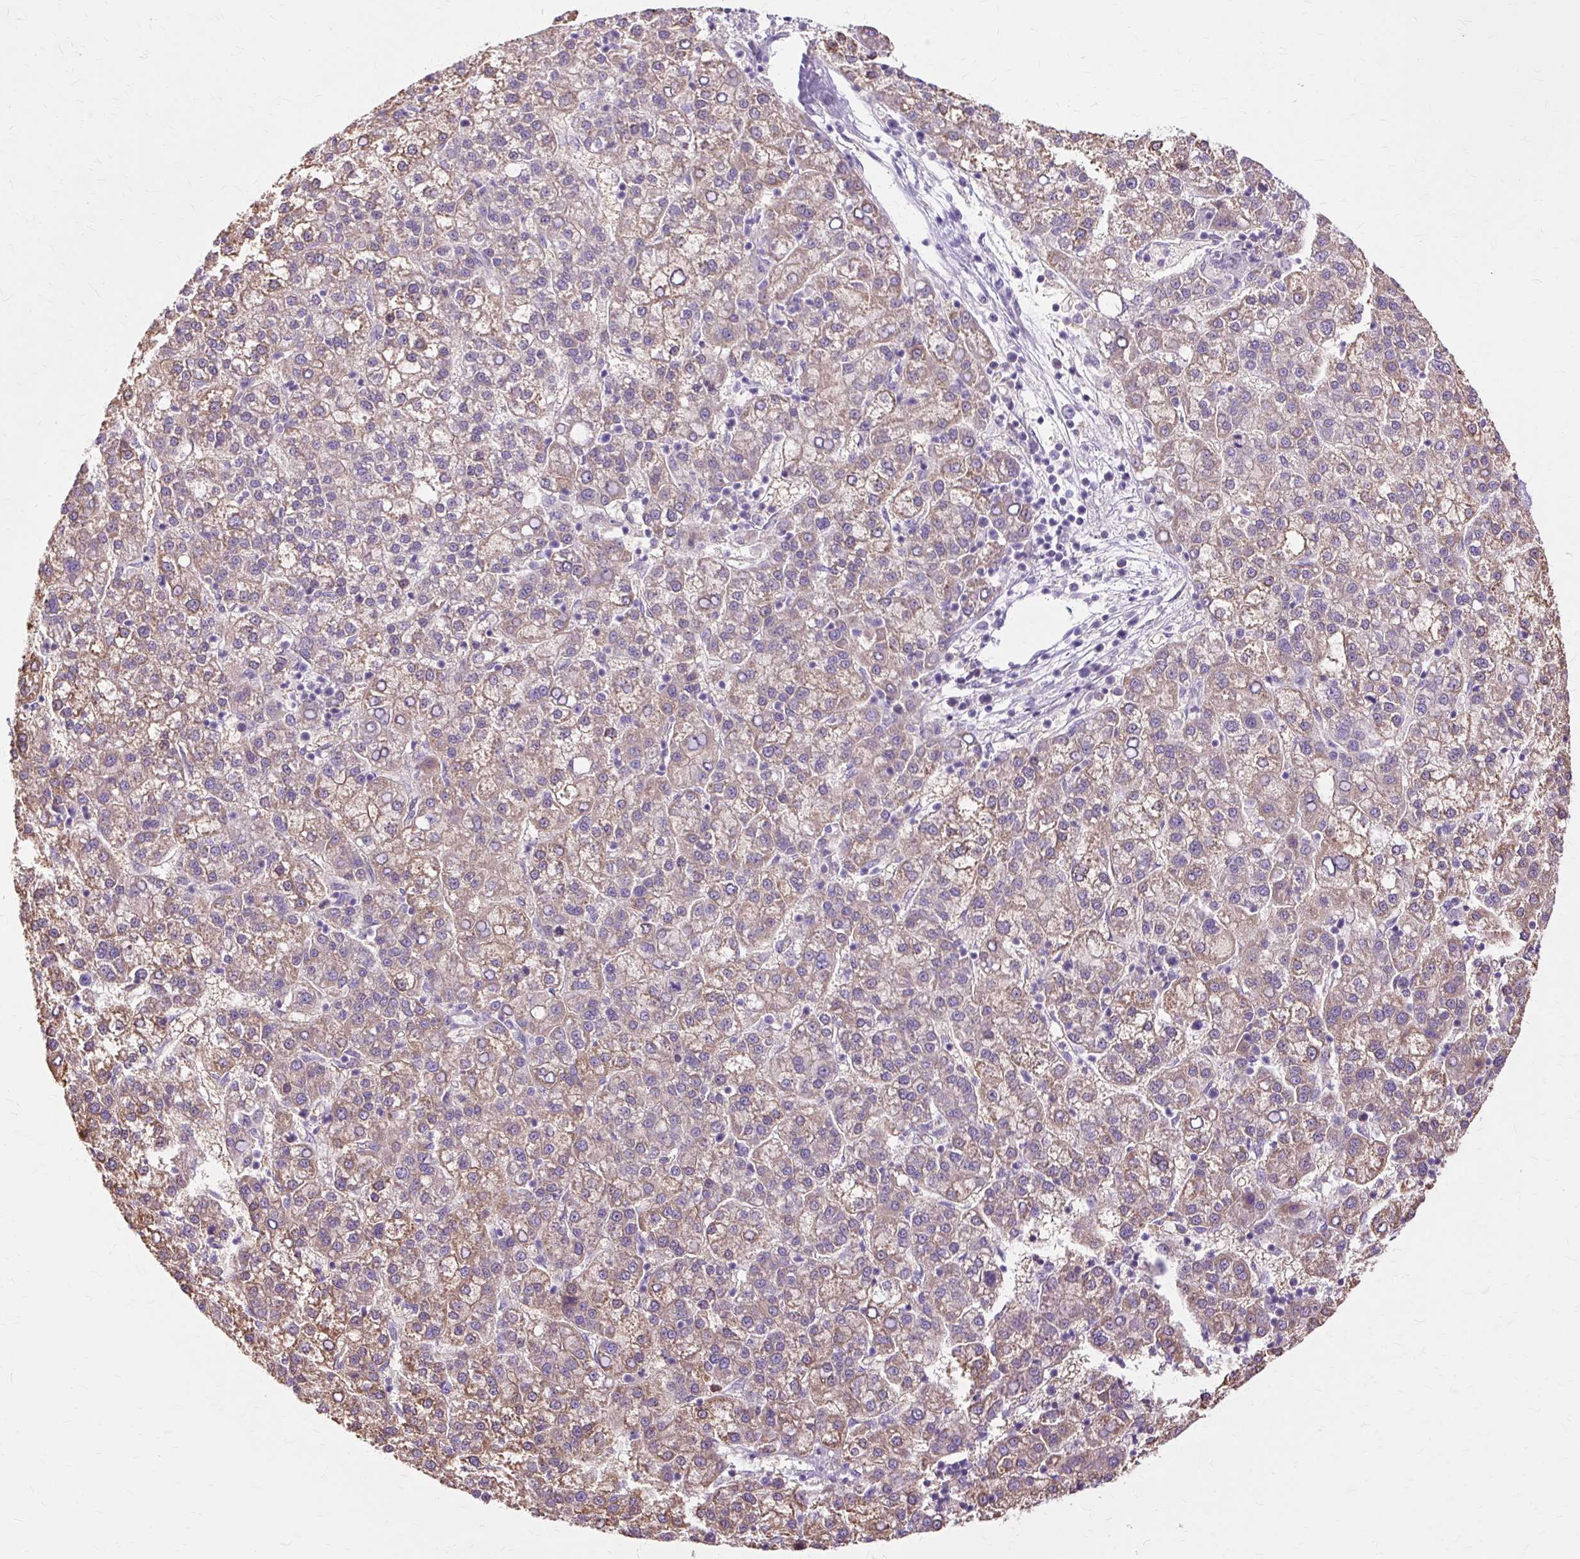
{"staining": {"intensity": "weak", "quantity": ">75%", "location": "cytoplasmic/membranous"}, "tissue": "liver cancer", "cell_type": "Tumor cells", "image_type": "cancer", "snomed": [{"axis": "morphology", "description": "Carcinoma, Hepatocellular, NOS"}, {"axis": "topography", "description": "Liver"}], "caption": "Protein expression analysis of human liver cancer (hepatocellular carcinoma) reveals weak cytoplasmic/membranous expression in about >75% of tumor cells.", "gene": "PDZD2", "patient": {"sex": "female", "age": 58}}